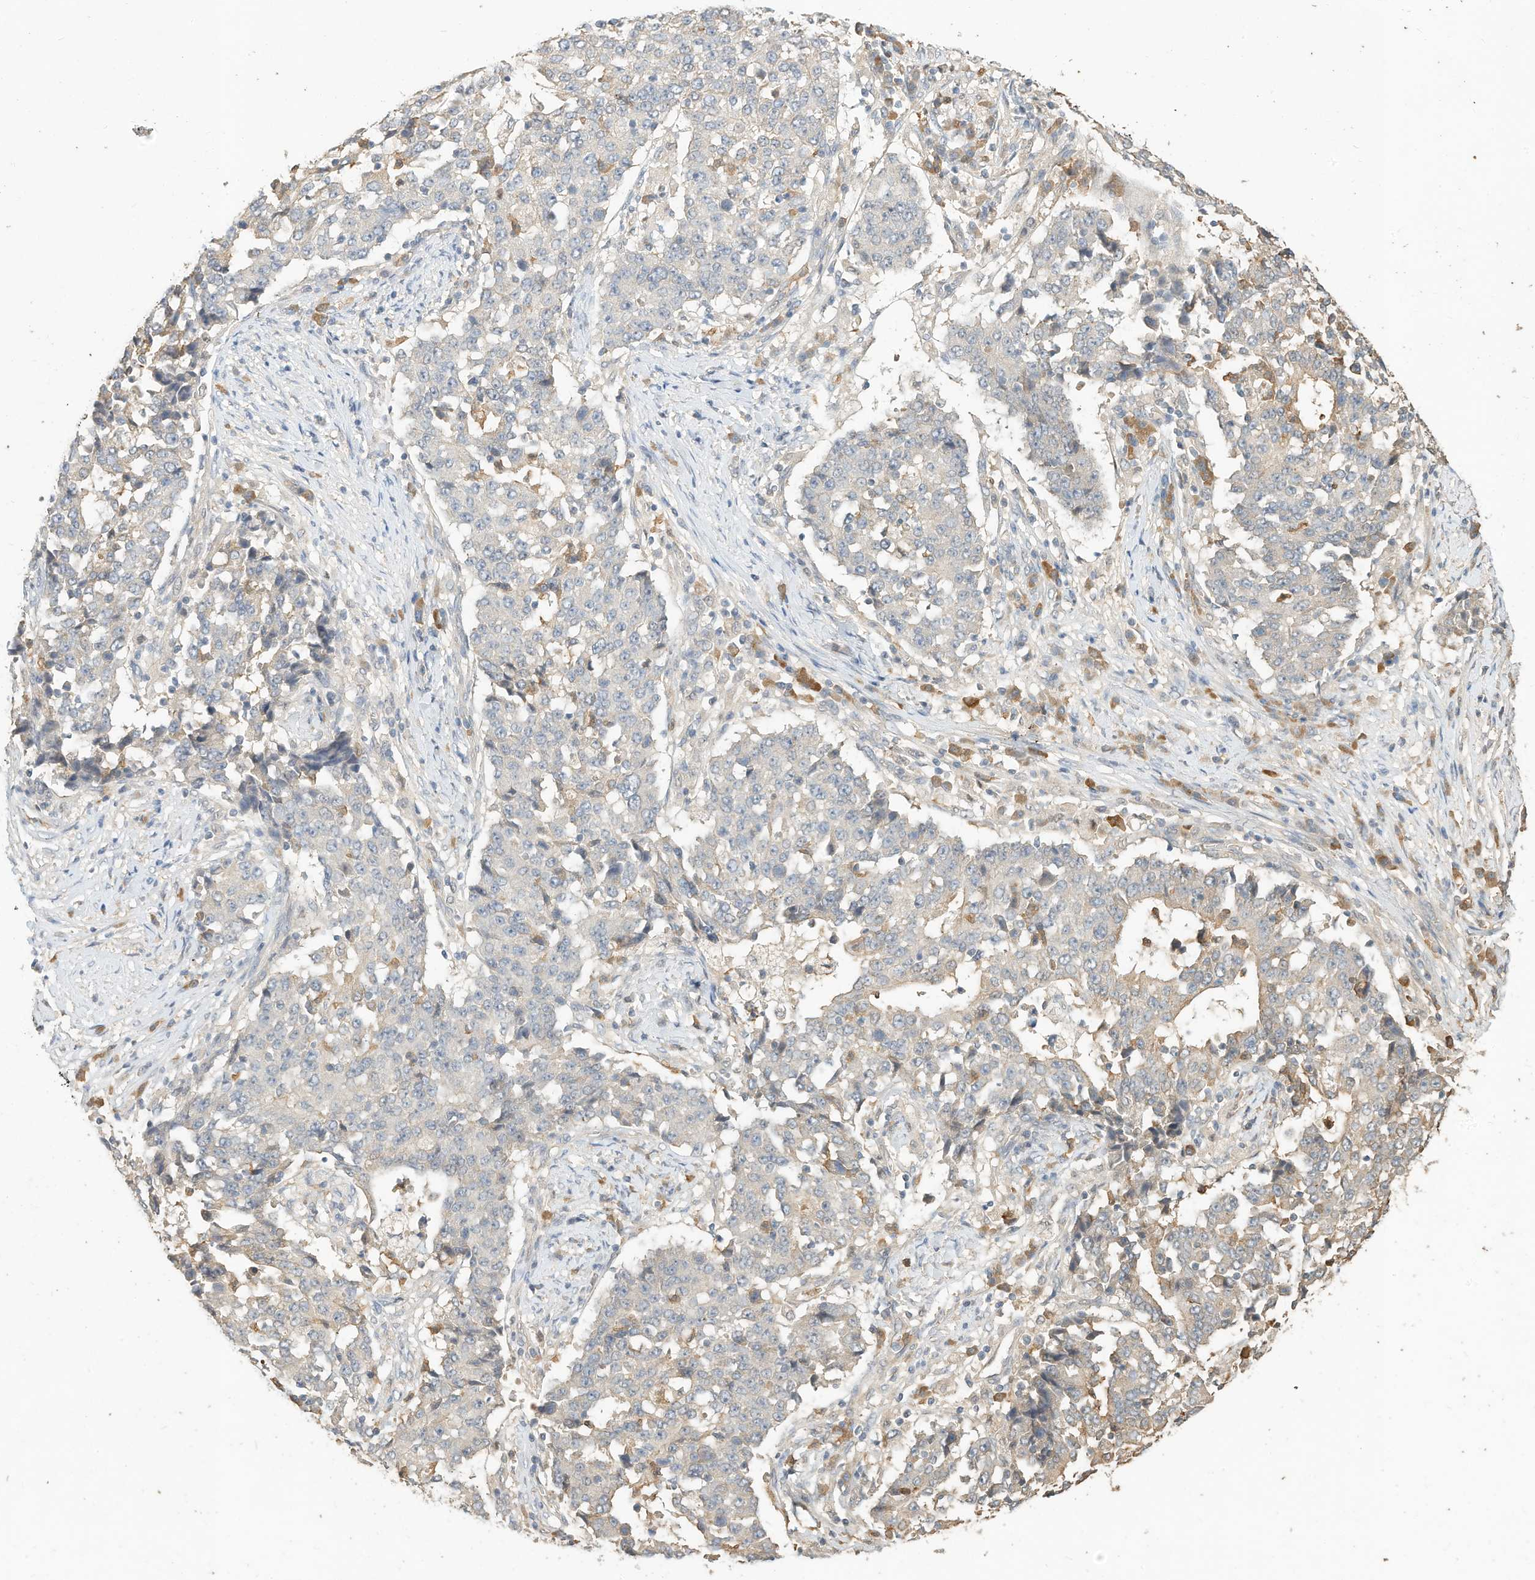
{"staining": {"intensity": "negative", "quantity": "none", "location": "none"}, "tissue": "stomach cancer", "cell_type": "Tumor cells", "image_type": "cancer", "snomed": [{"axis": "morphology", "description": "Adenocarcinoma, NOS"}, {"axis": "topography", "description": "Stomach"}], "caption": "High power microscopy micrograph of an immunohistochemistry (IHC) photomicrograph of stomach cancer, revealing no significant expression in tumor cells.", "gene": "OFD1", "patient": {"sex": "male", "age": 59}}